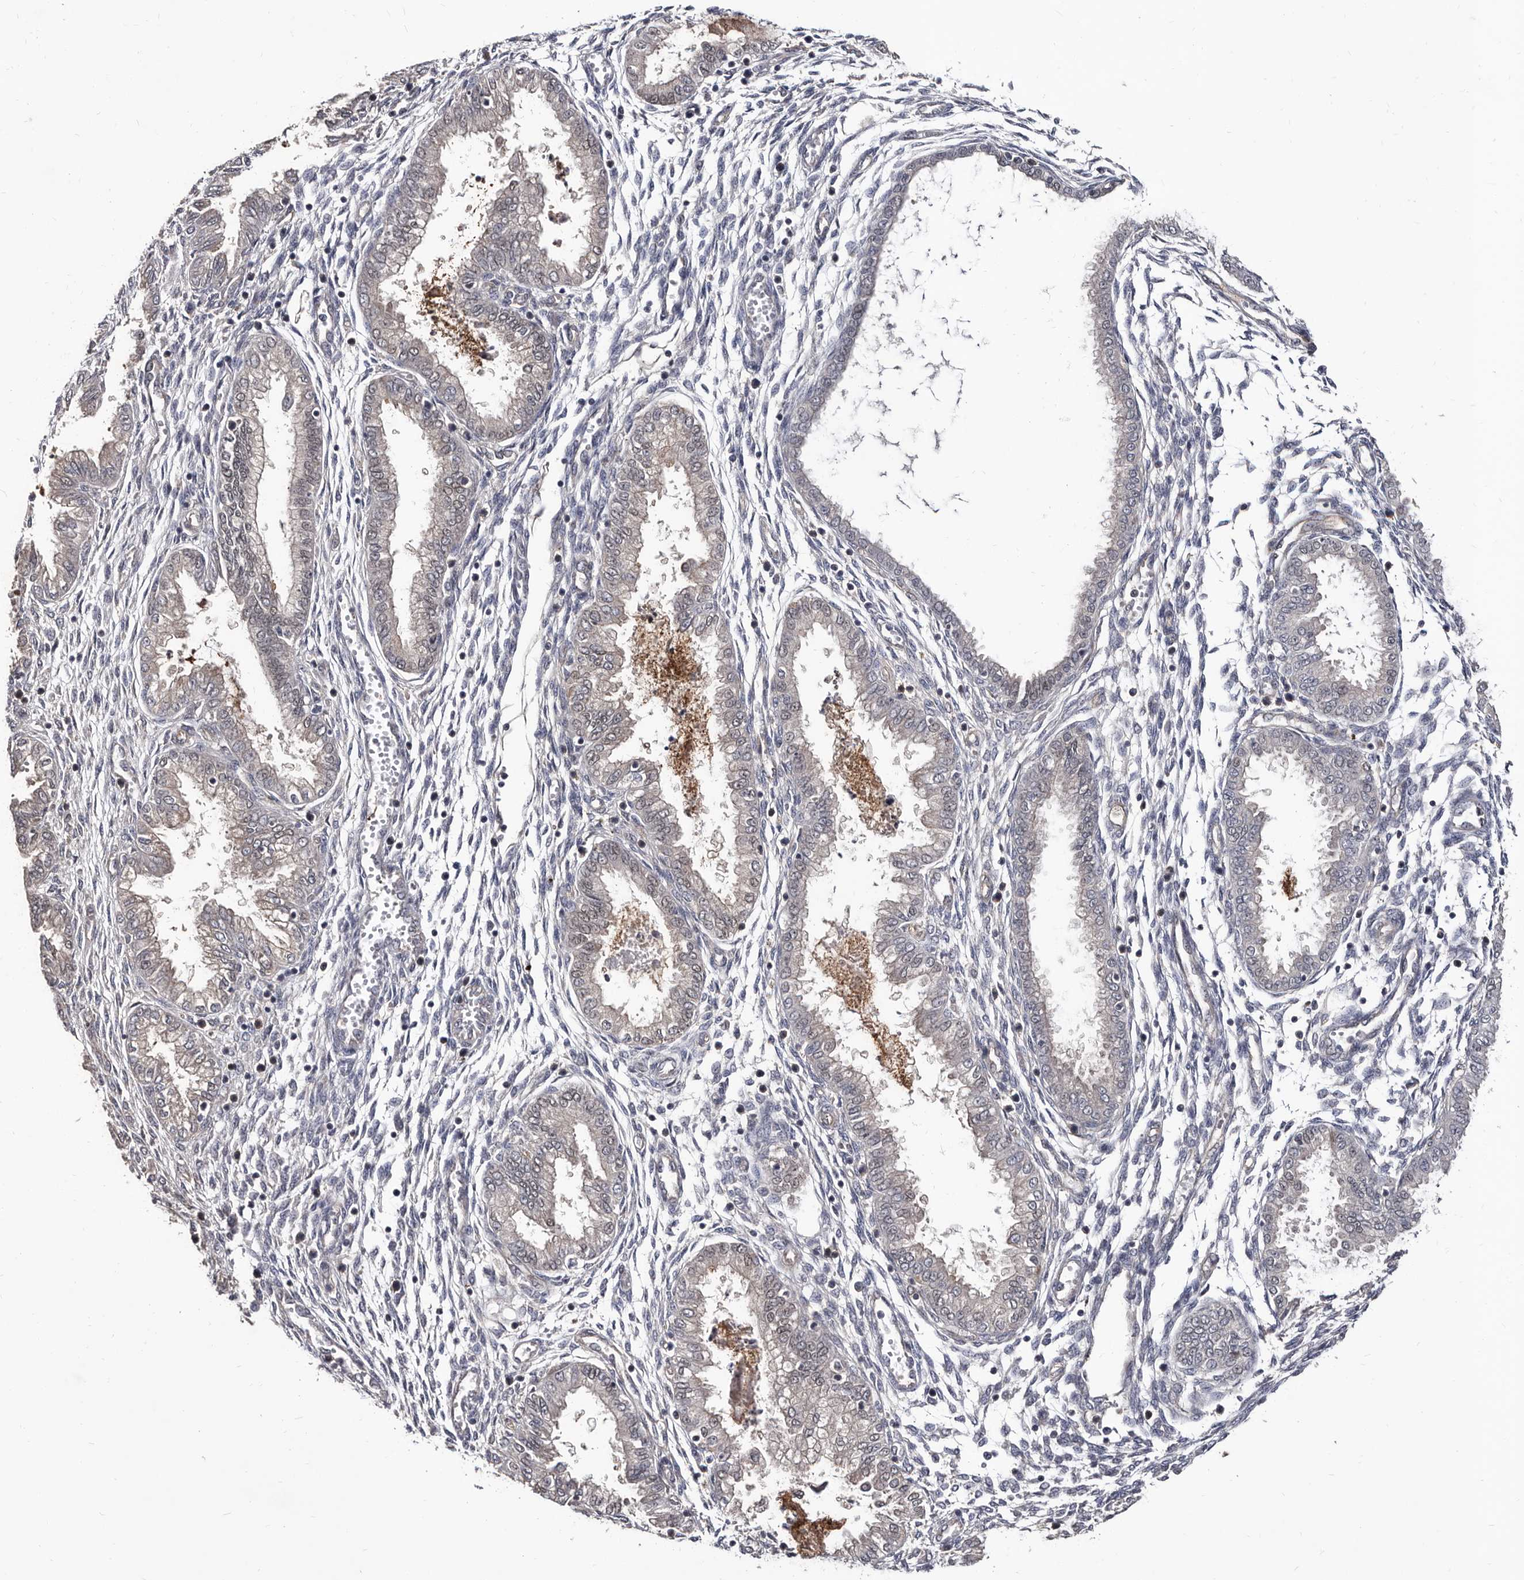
{"staining": {"intensity": "negative", "quantity": "none", "location": "none"}, "tissue": "endometrium", "cell_type": "Cells in endometrial stroma", "image_type": "normal", "snomed": [{"axis": "morphology", "description": "Normal tissue, NOS"}, {"axis": "topography", "description": "Endometrium"}], "caption": "Immunohistochemistry of normal endometrium exhibits no expression in cells in endometrial stroma.", "gene": "ABCF2", "patient": {"sex": "female", "age": 33}}